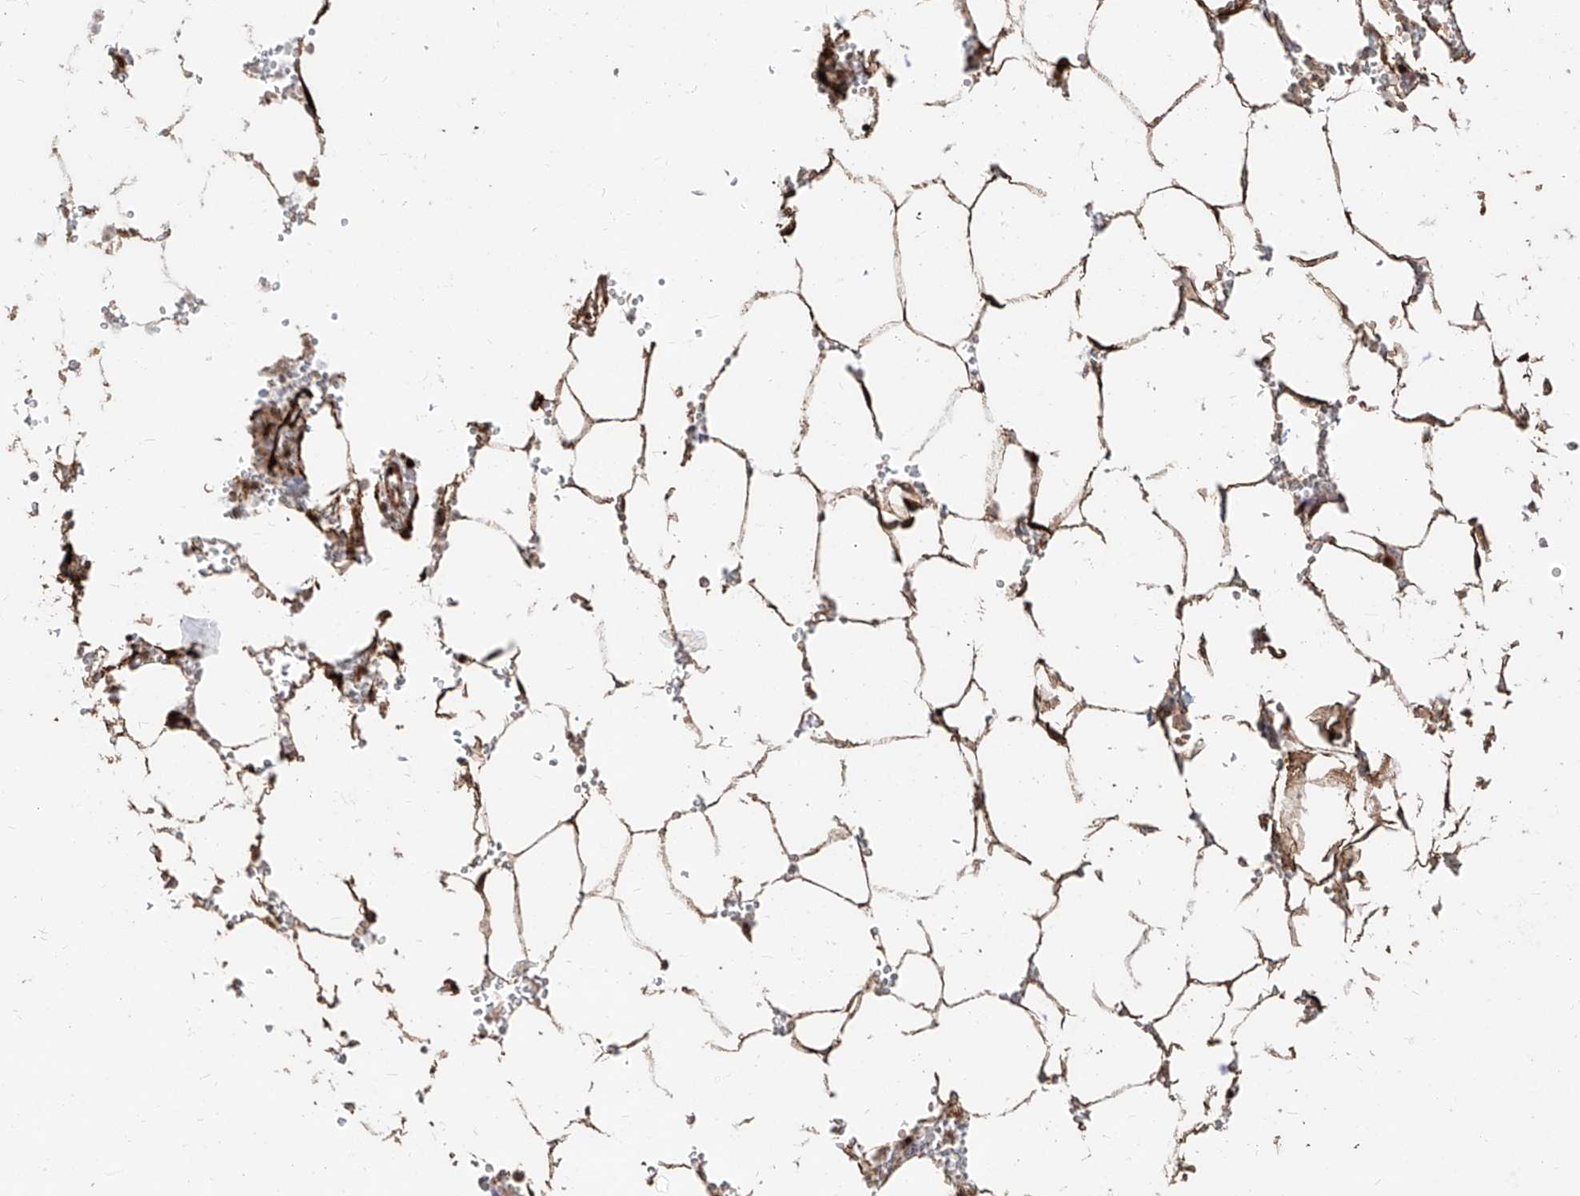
{"staining": {"intensity": "moderate", "quantity": "<25%", "location": "nuclear"}, "tissue": "bone marrow", "cell_type": "Hematopoietic cells", "image_type": "normal", "snomed": [{"axis": "morphology", "description": "Normal tissue, NOS"}, {"axis": "topography", "description": "Bone marrow"}], "caption": "Protein staining shows moderate nuclear staining in approximately <25% of hematopoietic cells in unremarkable bone marrow.", "gene": "ZNF710", "patient": {"sex": "male", "age": 70}}